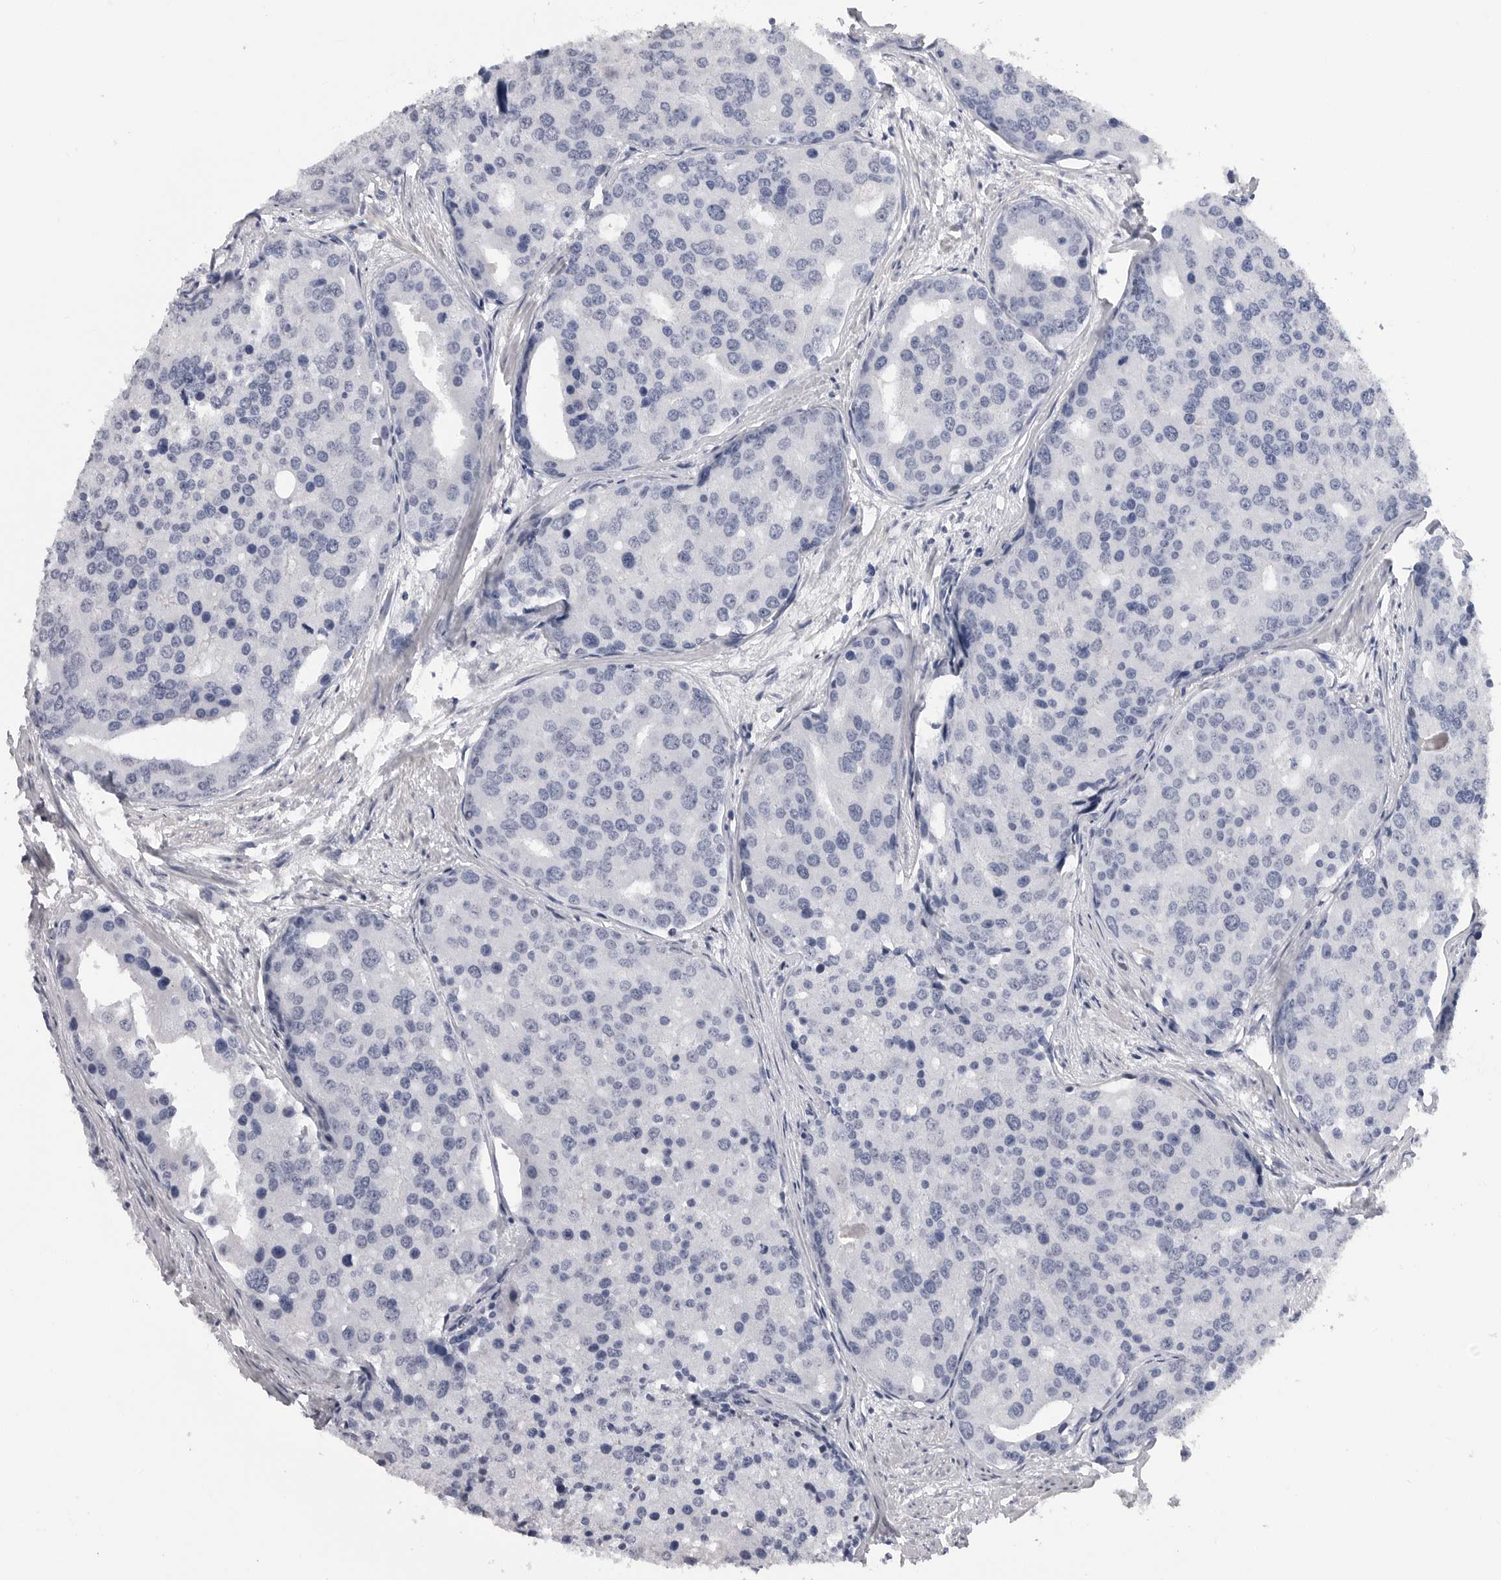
{"staining": {"intensity": "negative", "quantity": "none", "location": "none"}, "tissue": "prostate cancer", "cell_type": "Tumor cells", "image_type": "cancer", "snomed": [{"axis": "morphology", "description": "Adenocarcinoma, High grade"}, {"axis": "topography", "description": "Prostate"}], "caption": "There is no significant expression in tumor cells of prostate cancer (high-grade adenocarcinoma).", "gene": "PLEKHF1", "patient": {"sex": "male", "age": 50}}